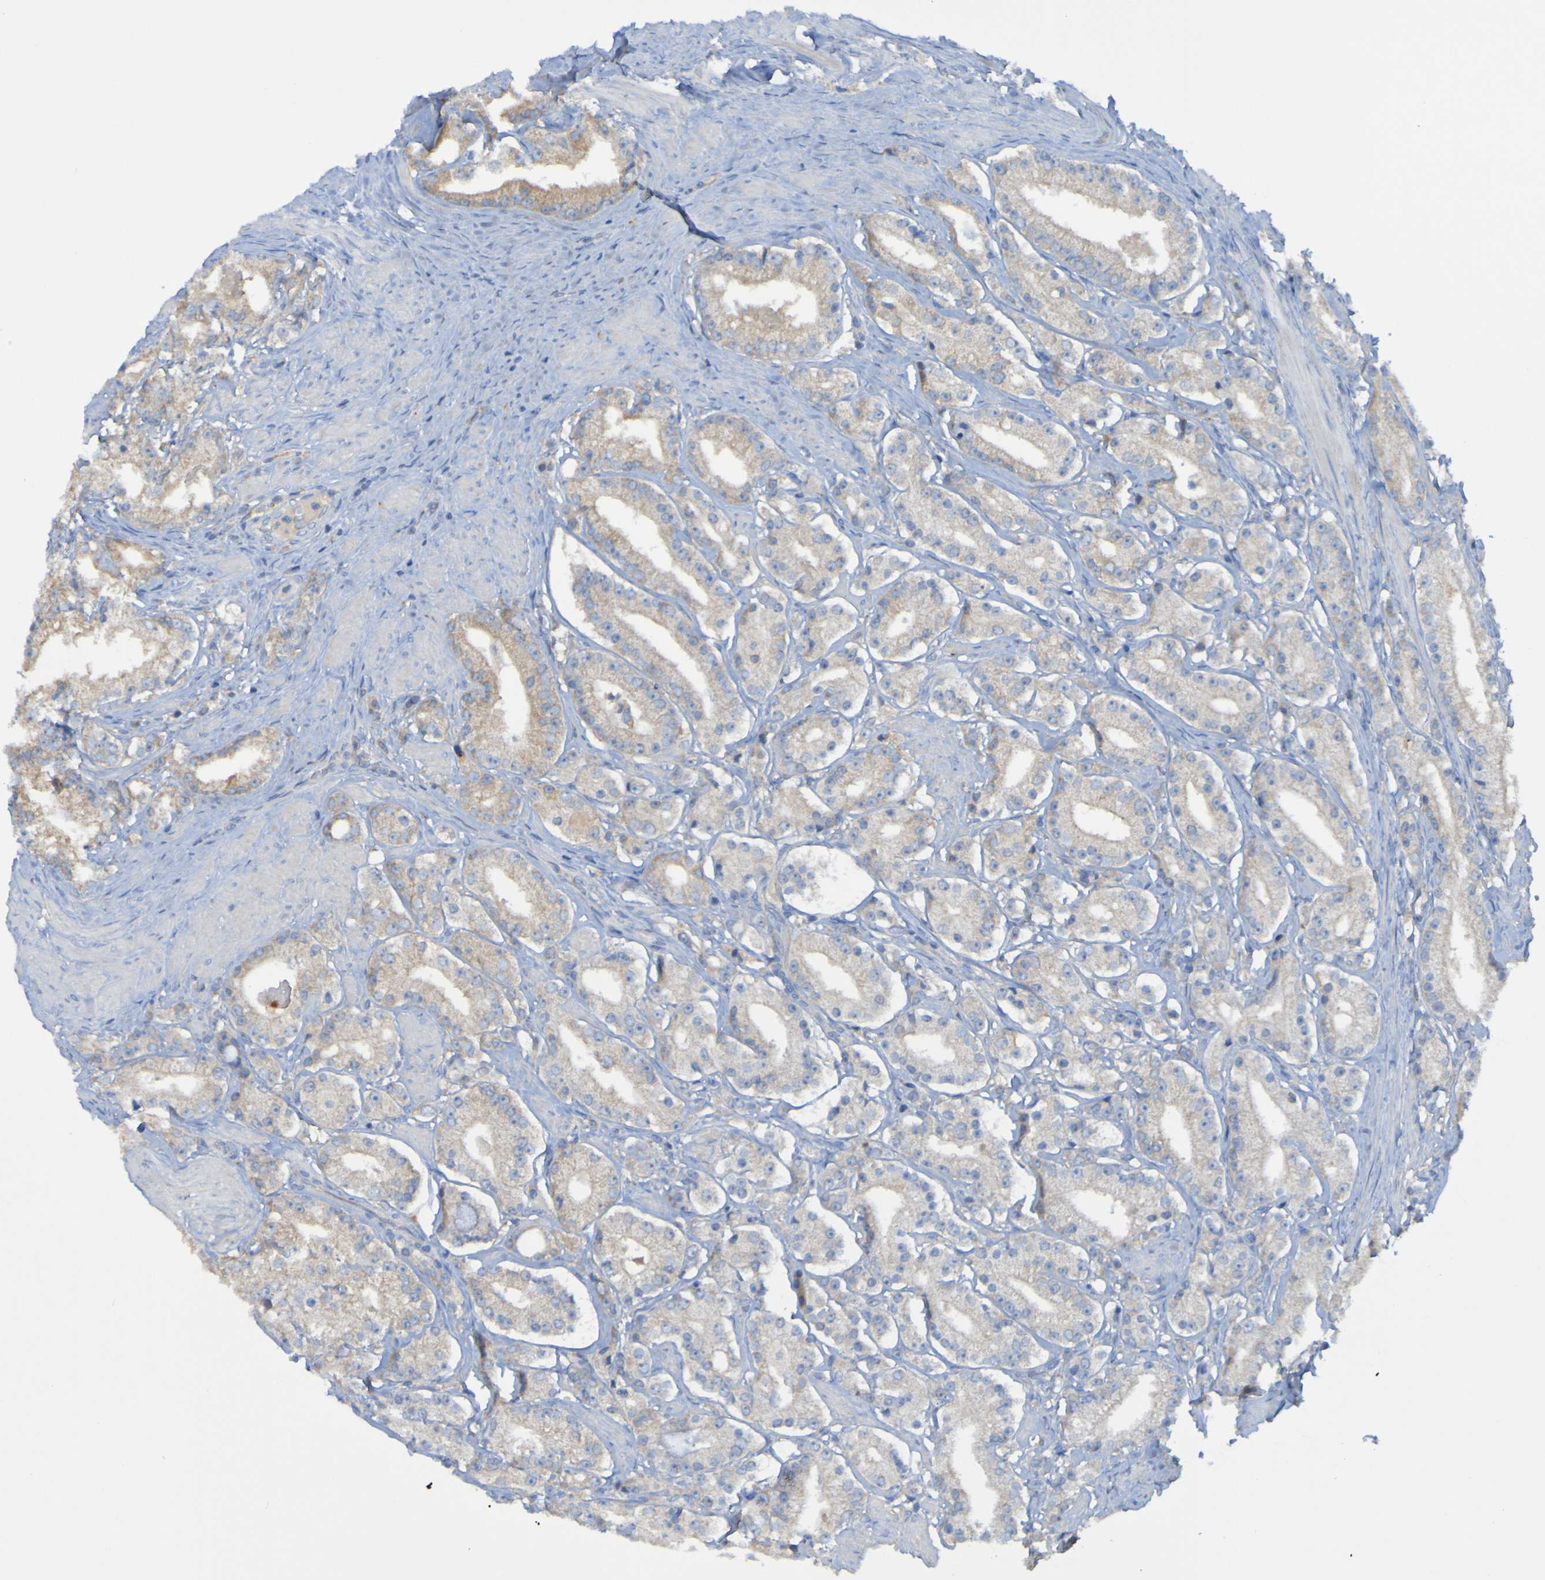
{"staining": {"intensity": "weak", "quantity": "25%-75%", "location": "cytoplasmic/membranous"}, "tissue": "prostate cancer", "cell_type": "Tumor cells", "image_type": "cancer", "snomed": [{"axis": "morphology", "description": "Adenocarcinoma, Low grade"}, {"axis": "topography", "description": "Prostate"}], "caption": "This photomicrograph shows IHC staining of low-grade adenocarcinoma (prostate), with low weak cytoplasmic/membranous staining in approximately 25%-75% of tumor cells.", "gene": "ARHGEF16", "patient": {"sex": "male", "age": 63}}